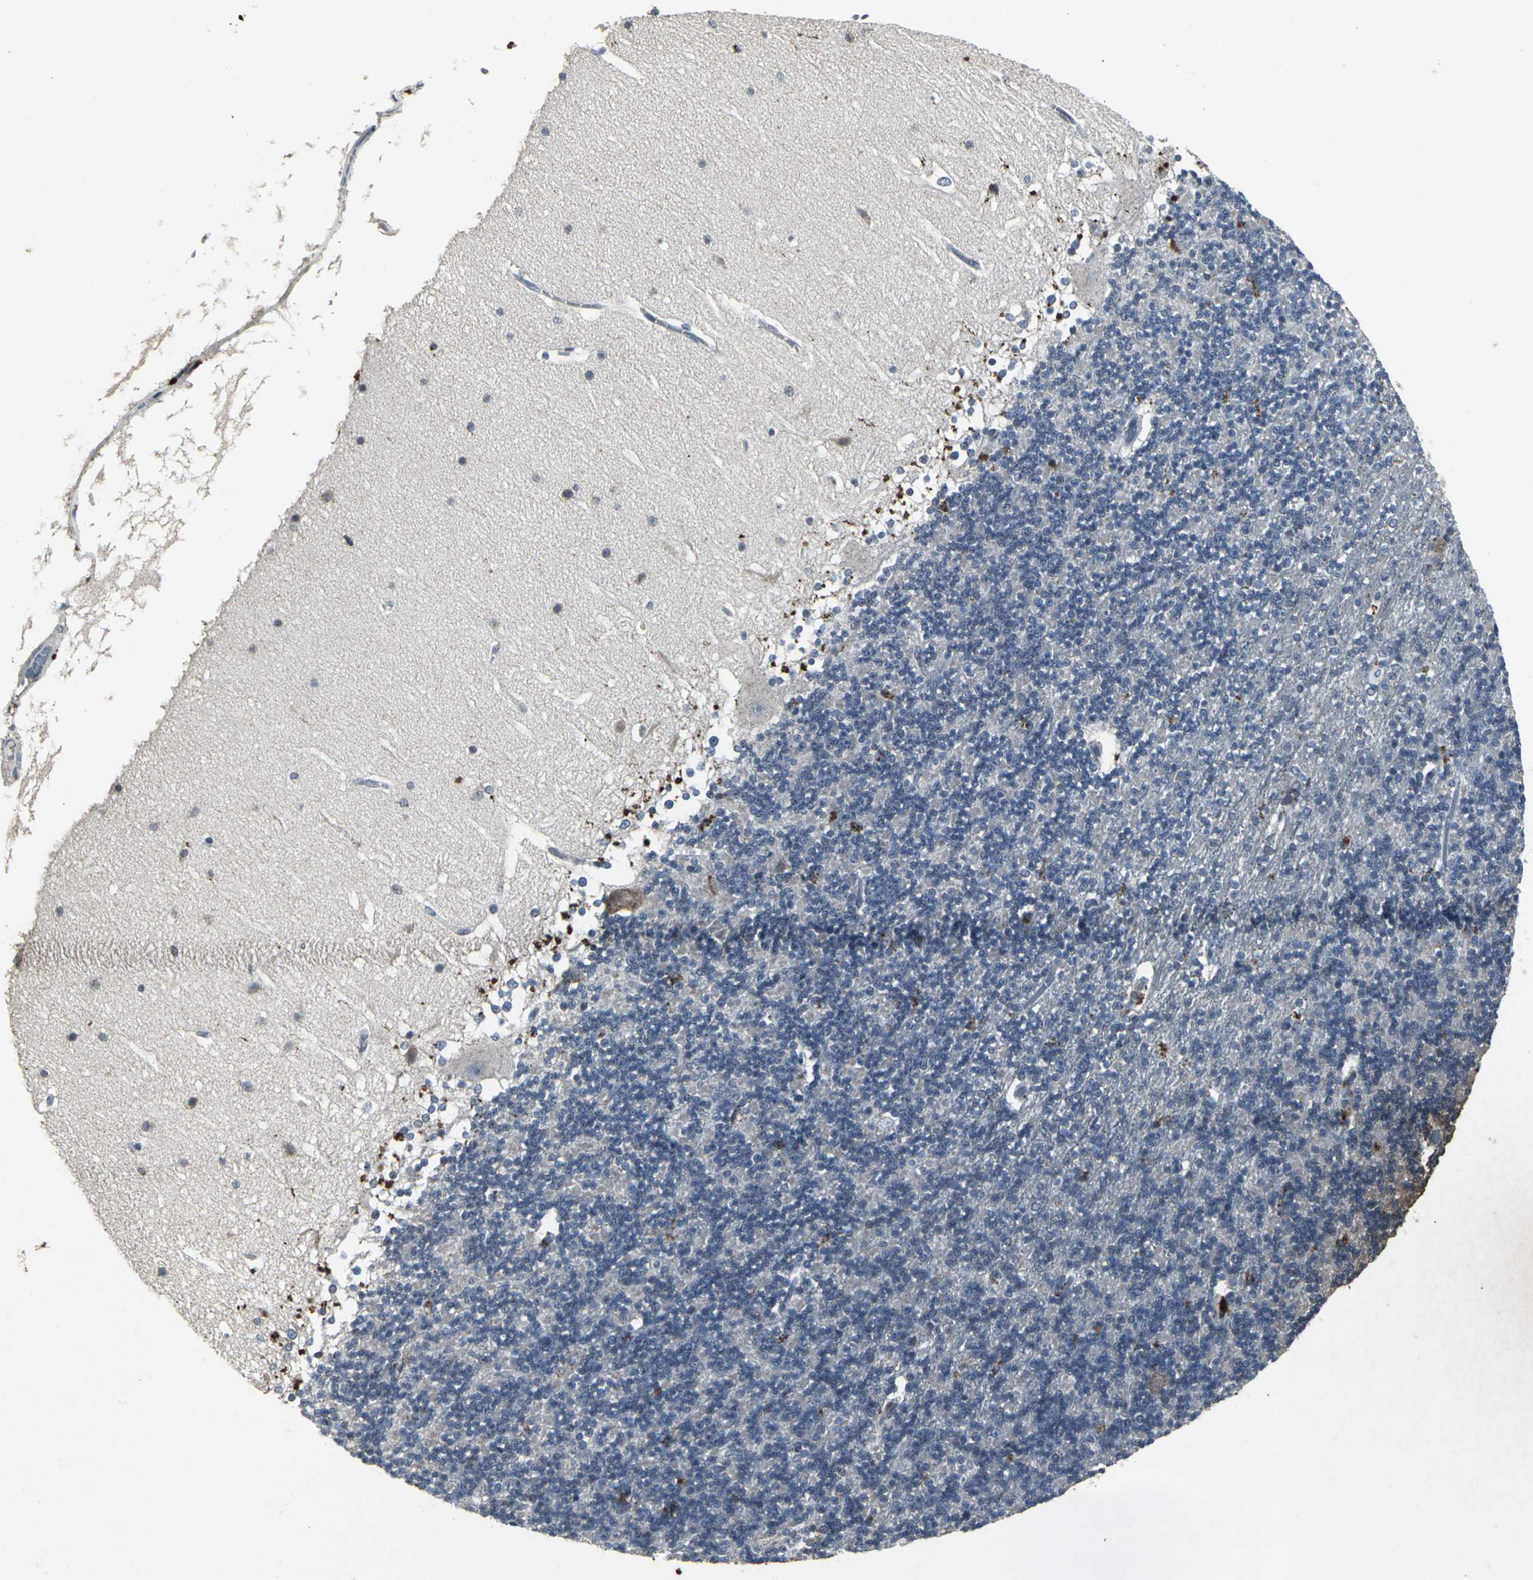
{"staining": {"intensity": "negative", "quantity": "none", "location": "none"}, "tissue": "cerebellum", "cell_type": "Cells in granular layer", "image_type": "normal", "snomed": [{"axis": "morphology", "description": "Normal tissue, NOS"}, {"axis": "topography", "description": "Cerebellum"}], "caption": "DAB immunohistochemical staining of benign human cerebellum exhibits no significant positivity in cells in granular layer.", "gene": "BMP4", "patient": {"sex": "female", "age": 19}}